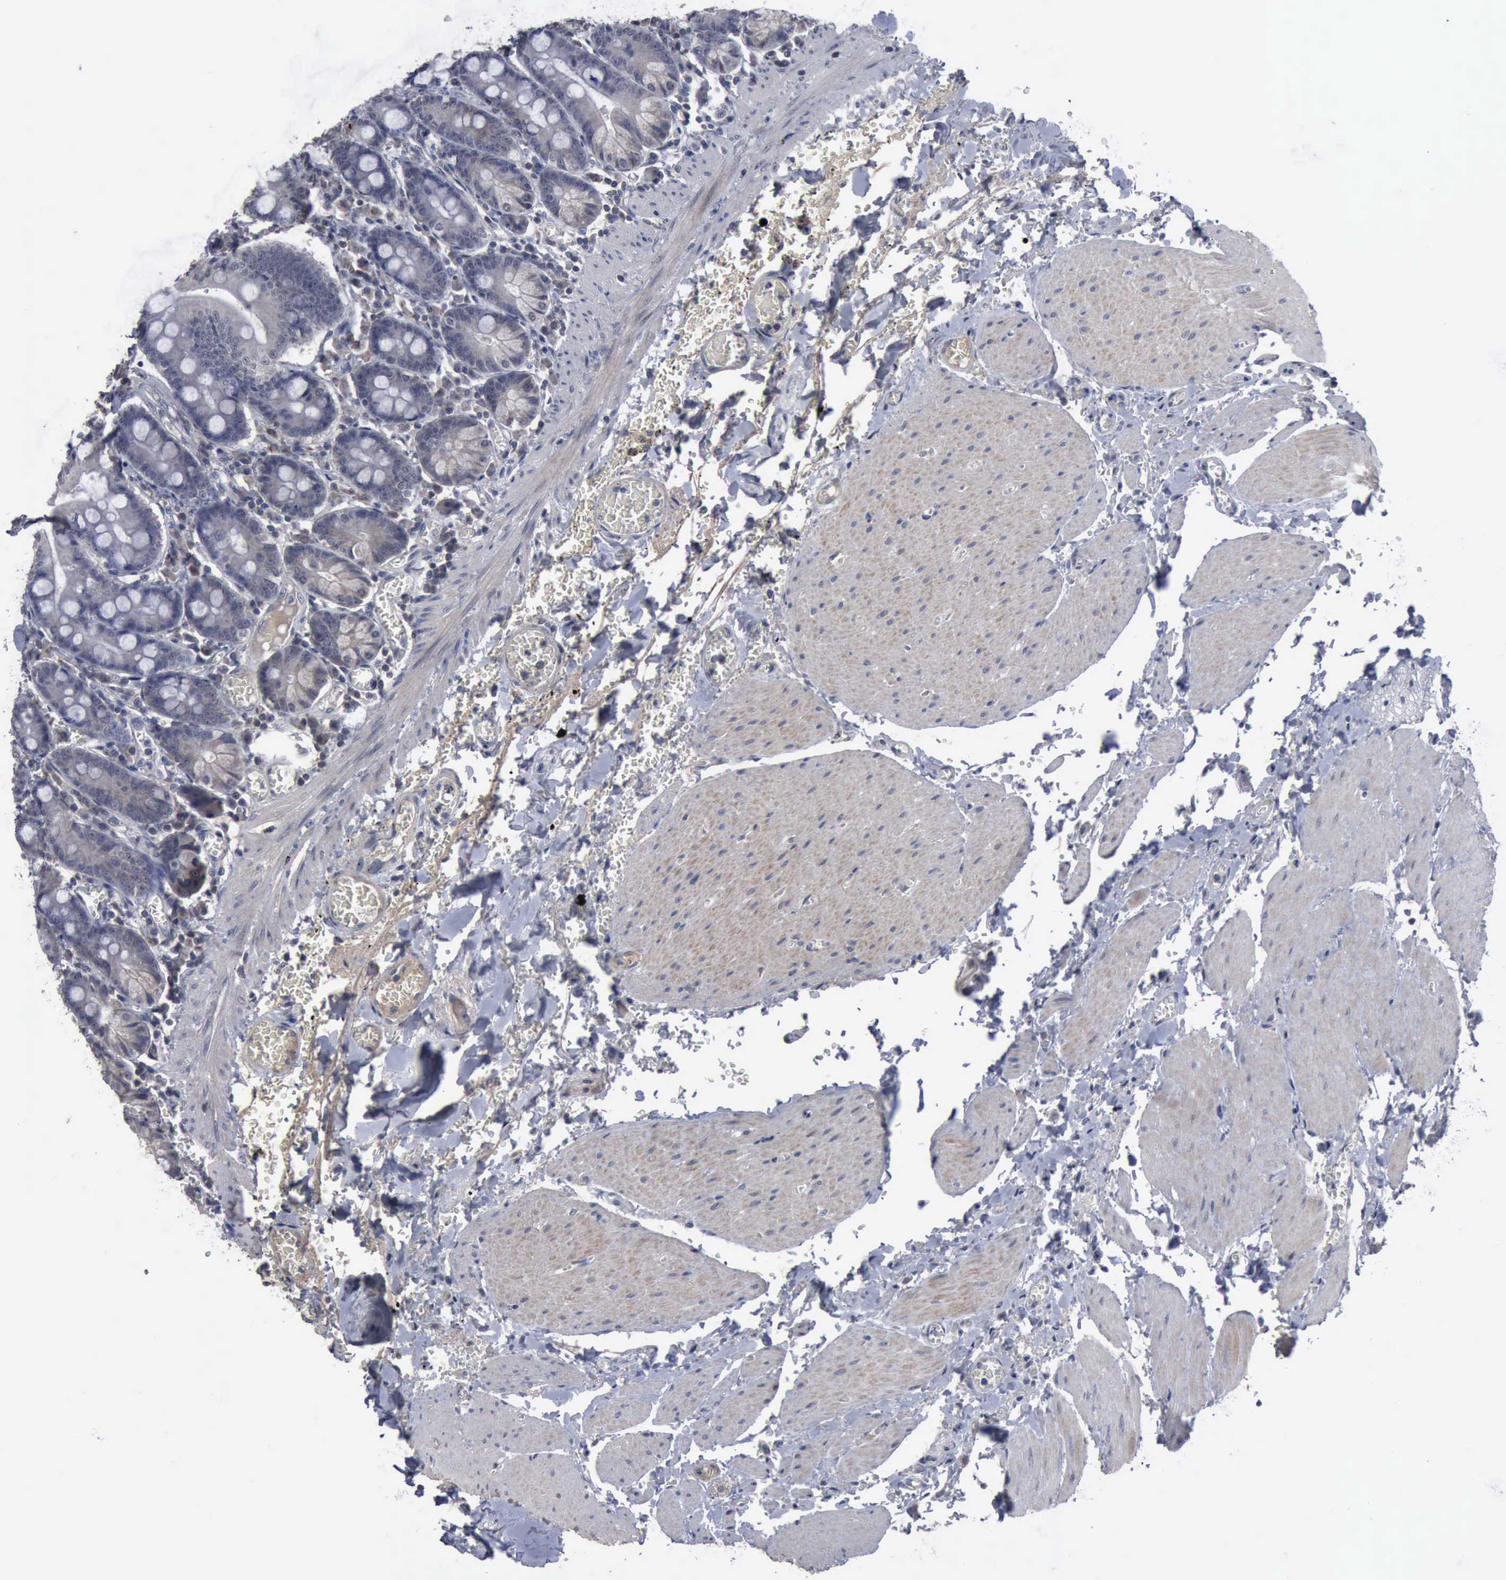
{"staining": {"intensity": "weak", "quantity": "<25%", "location": "cytoplasmic/membranous"}, "tissue": "small intestine", "cell_type": "Glandular cells", "image_type": "normal", "snomed": [{"axis": "morphology", "description": "Normal tissue, NOS"}, {"axis": "topography", "description": "Small intestine"}], "caption": "Immunohistochemistry (IHC) micrograph of normal small intestine: human small intestine stained with DAB reveals no significant protein expression in glandular cells.", "gene": "MYO18B", "patient": {"sex": "male", "age": 71}}